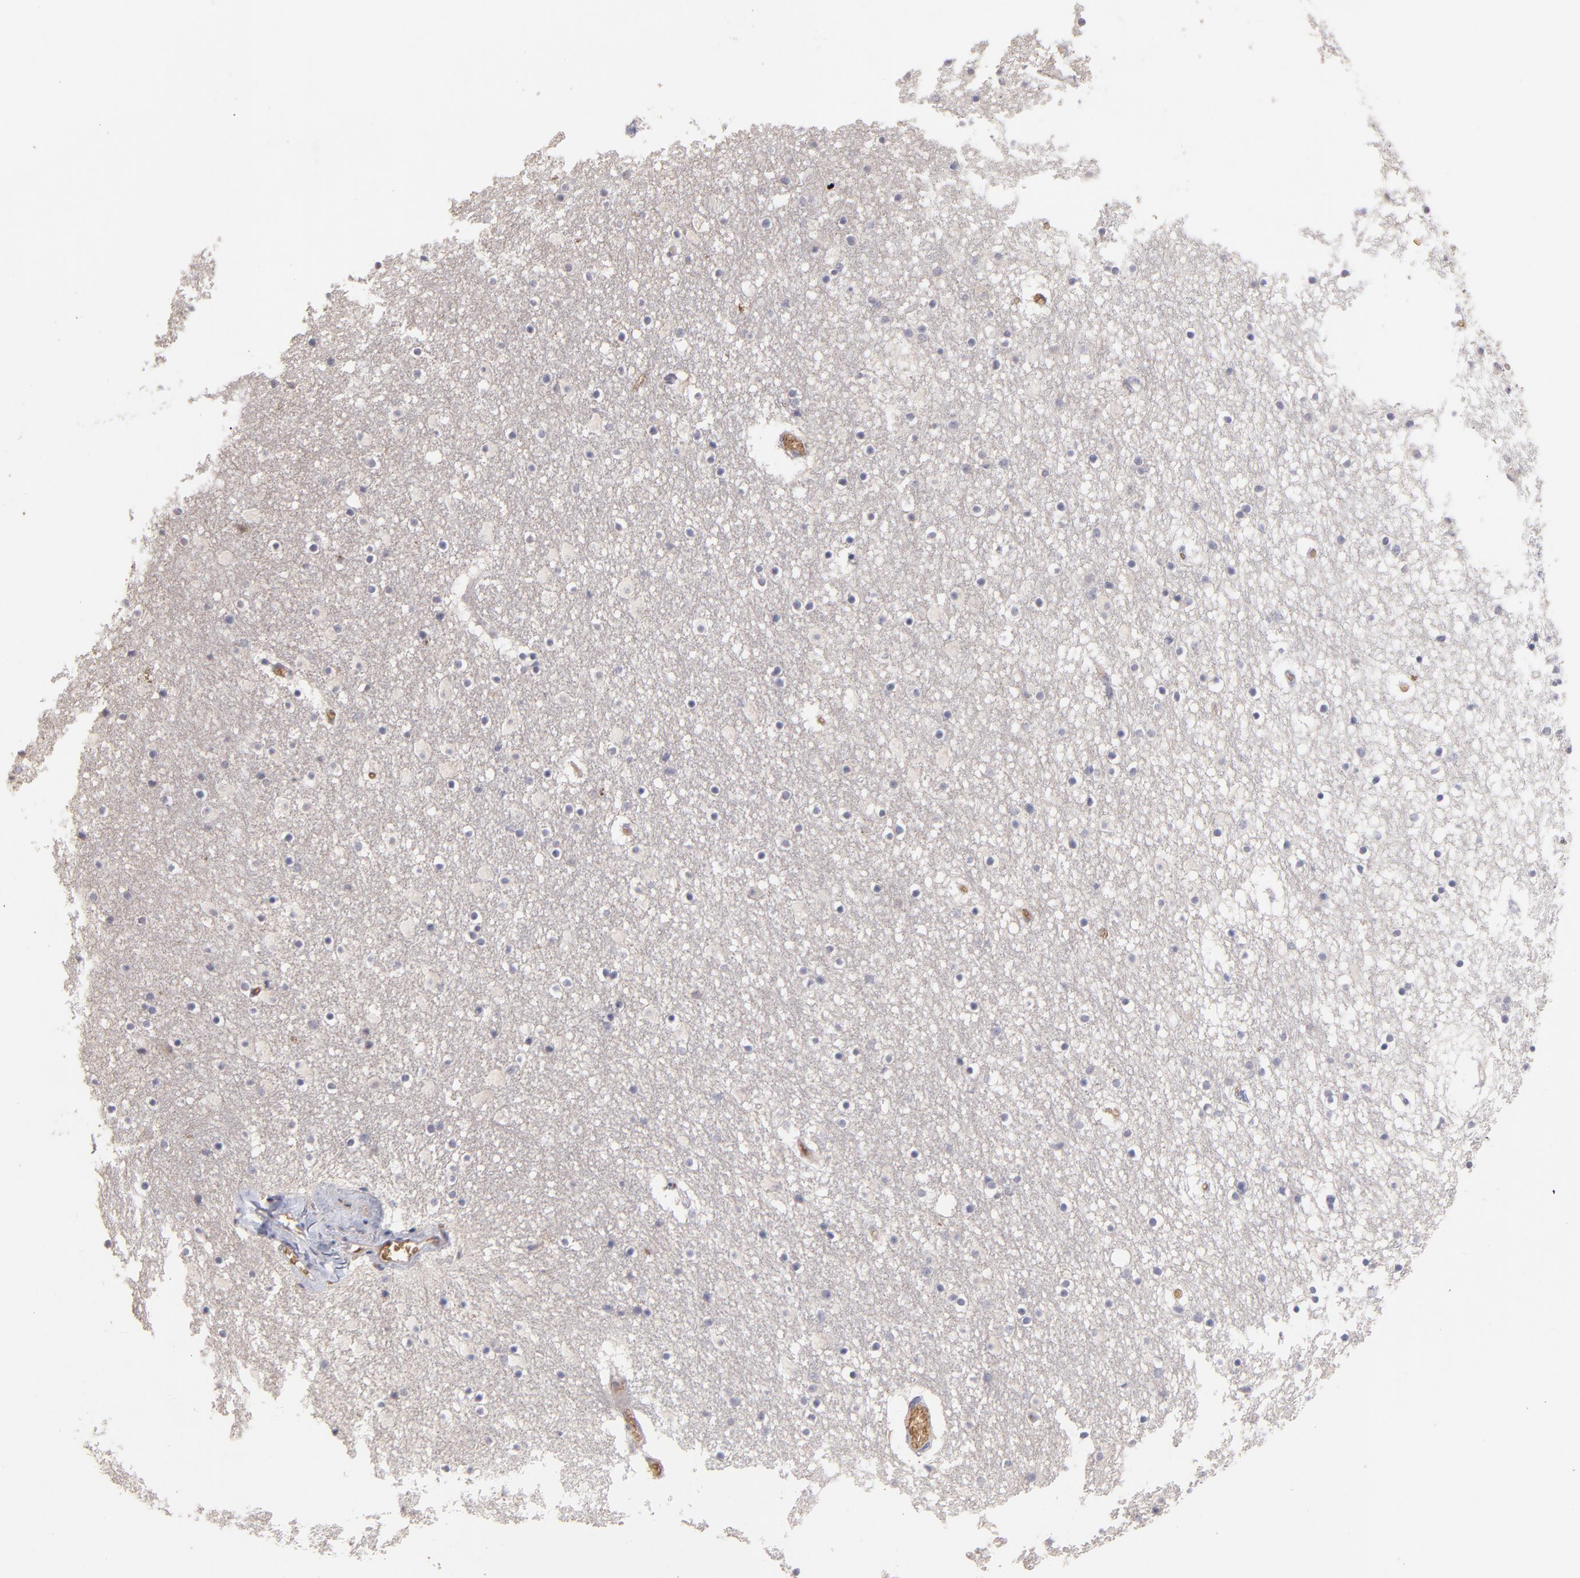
{"staining": {"intensity": "negative", "quantity": "none", "location": "none"}, "tissue": "caudate", "cell_type": "Glial cells", "image_type": "normal", "snomed": [{"axis": "morphology", "description": "Normal tissue, NOS"}, {"axis": "topography", "description": "Lateral ventricle wall"}], "caption": "The IHC histopathology image has no significant staining in glial cells of caudate.", "gene": "F13B", "patient": {"sex": "male", "age": 45}}